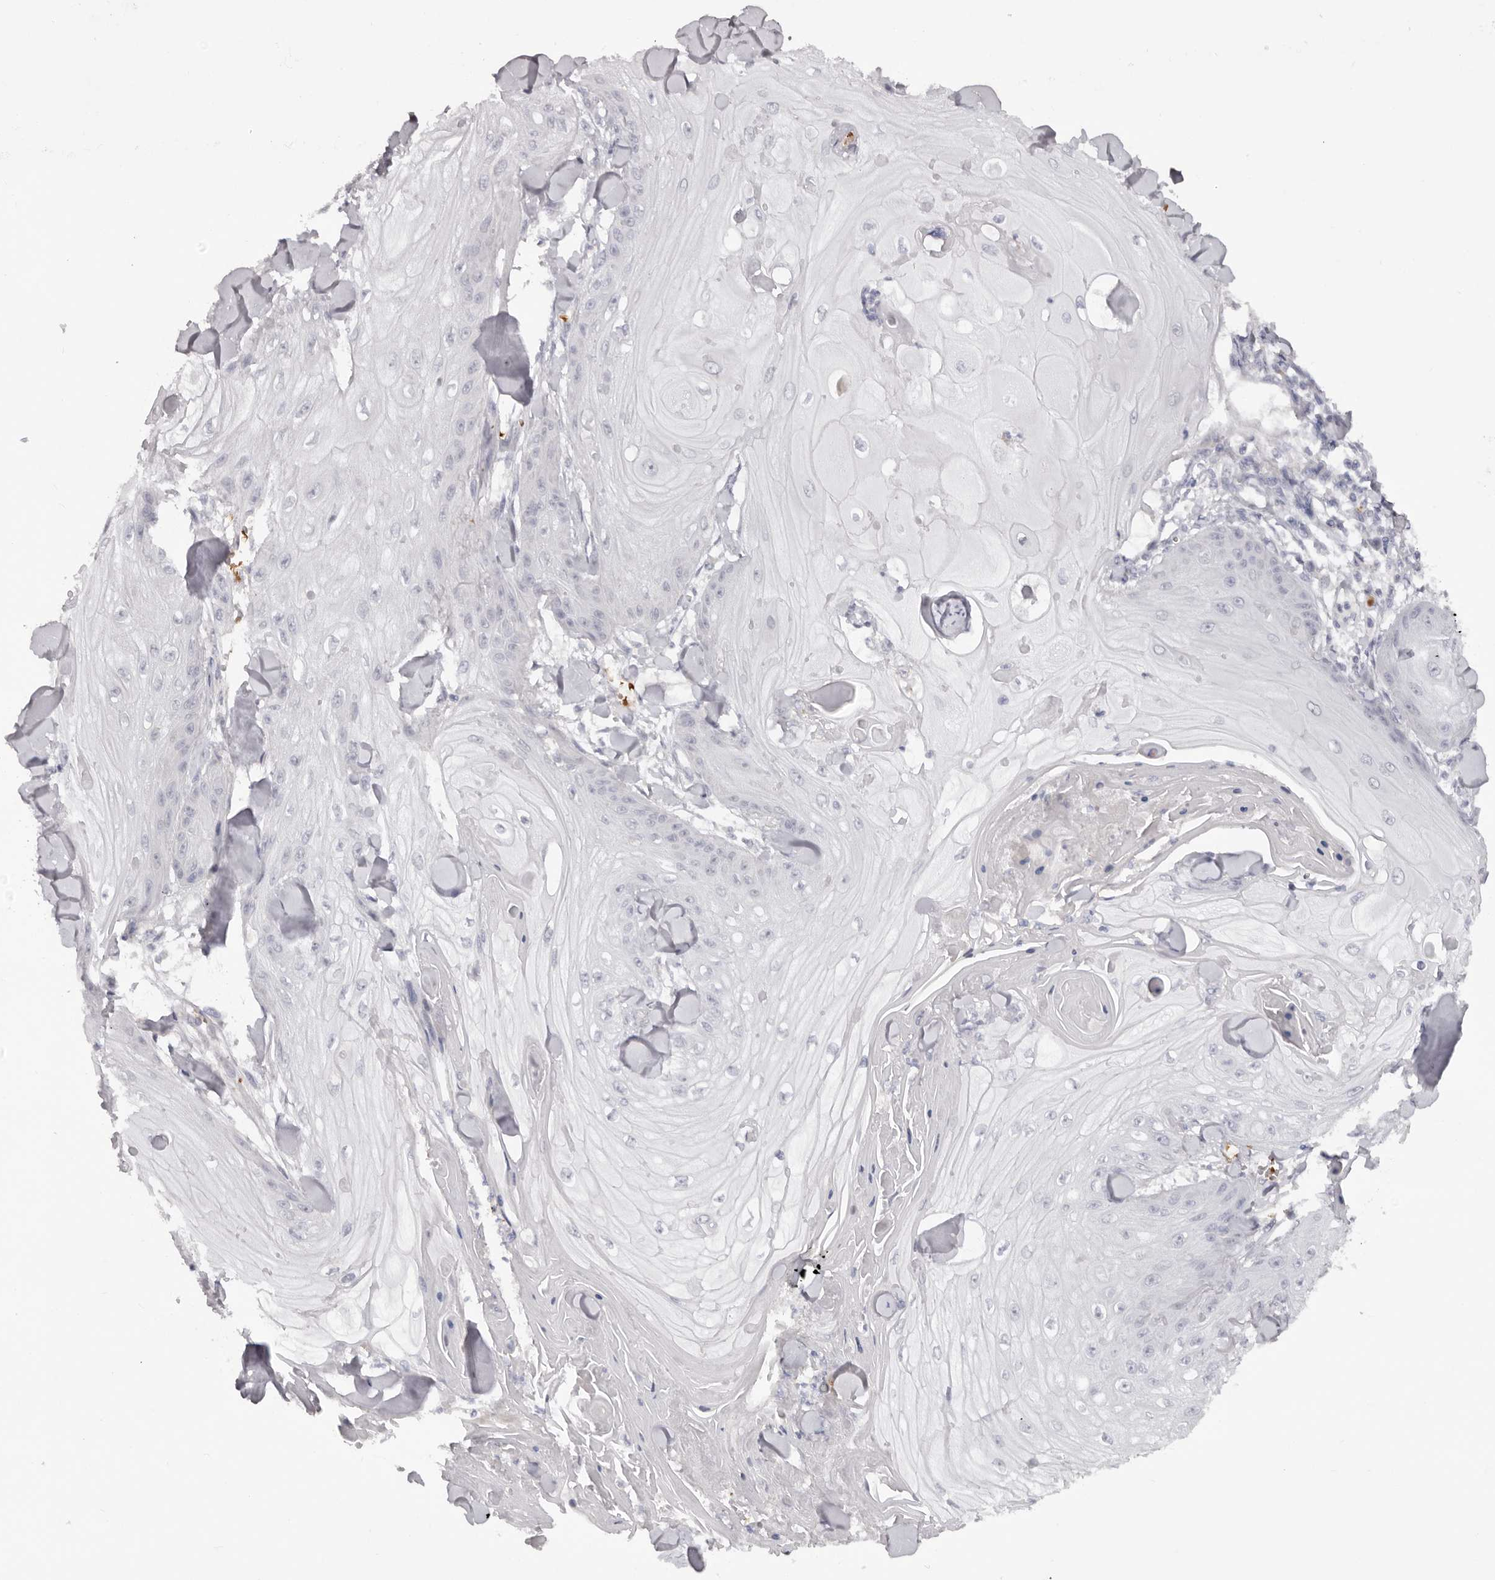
{"staining": {"intensity": "negative", "quantity": "none", "location": "none"}, "tissue": "skin cancer", "cell_type": "Tumor cells", "image_type": "cancer", "snomed": [{"axis": "morphology", "description": "Squamous cell carcinoma, NOS"}, {"axis": "topography", "description": "Skin"}], "caption": "Micrograph shows no protein staining in tumor cells of skin cancer (squamous cell carcinoma) tissue.", "gene": "TNR", "patient": {"sex": "male", "age": 74}}